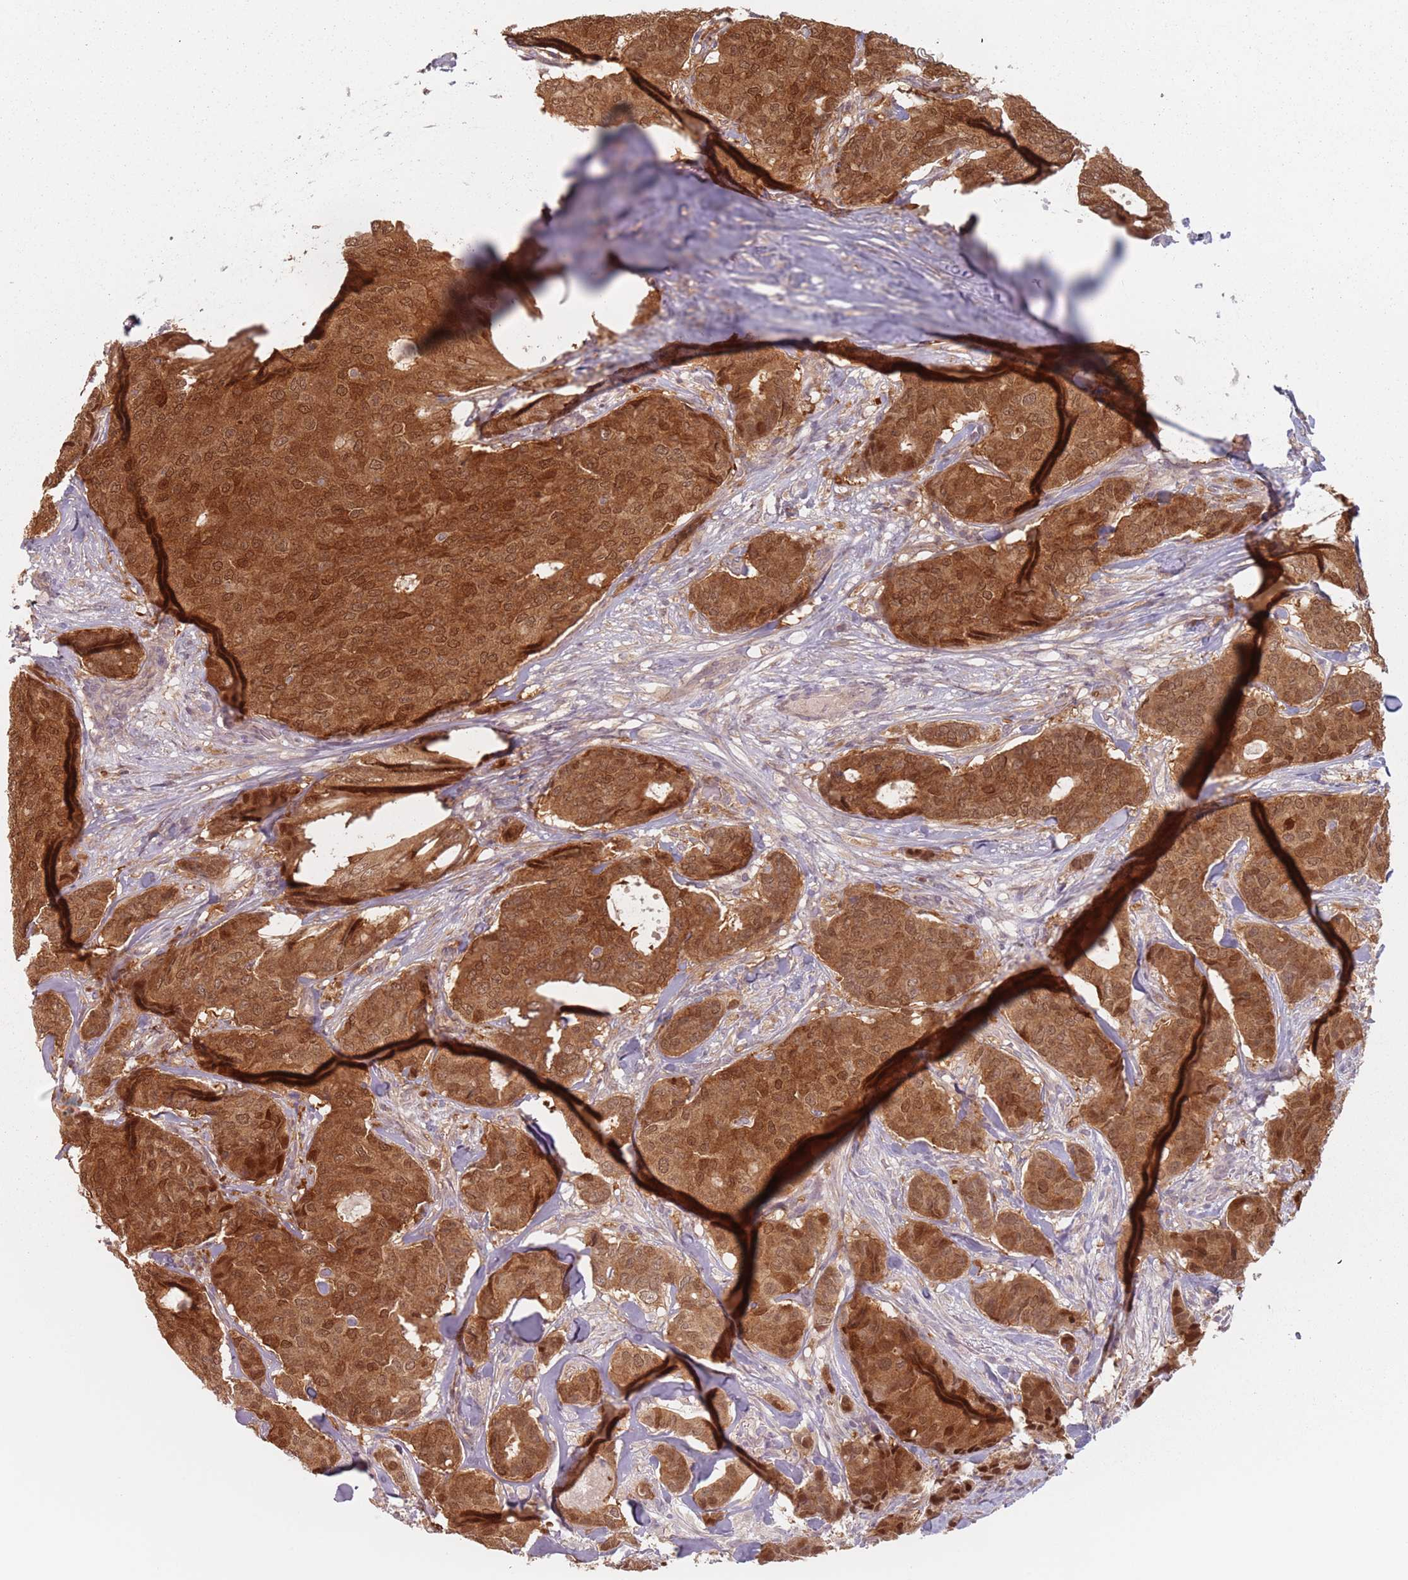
{"staining": {"intensity": "strong", "quantity": ">75%", "location": "cytoplasmic/membranous,nuclear"}, "tissue": "breast cancer", "cell_type": "Tumor cells", "image_type": "cancer", "snomed": [{"axis": "morphology", "description": "Duct carcinoma"}, {"axis": "topography", "description": "Breast"}], "caption": "Protein staining of intraductal carcinoma (breast) tissue shows strong cytoplasmic/membranous and nuclear positivity in about >75% of tumor cells.", "gene": "NAXE", "patient": {"sex": "female", "age": 75}}